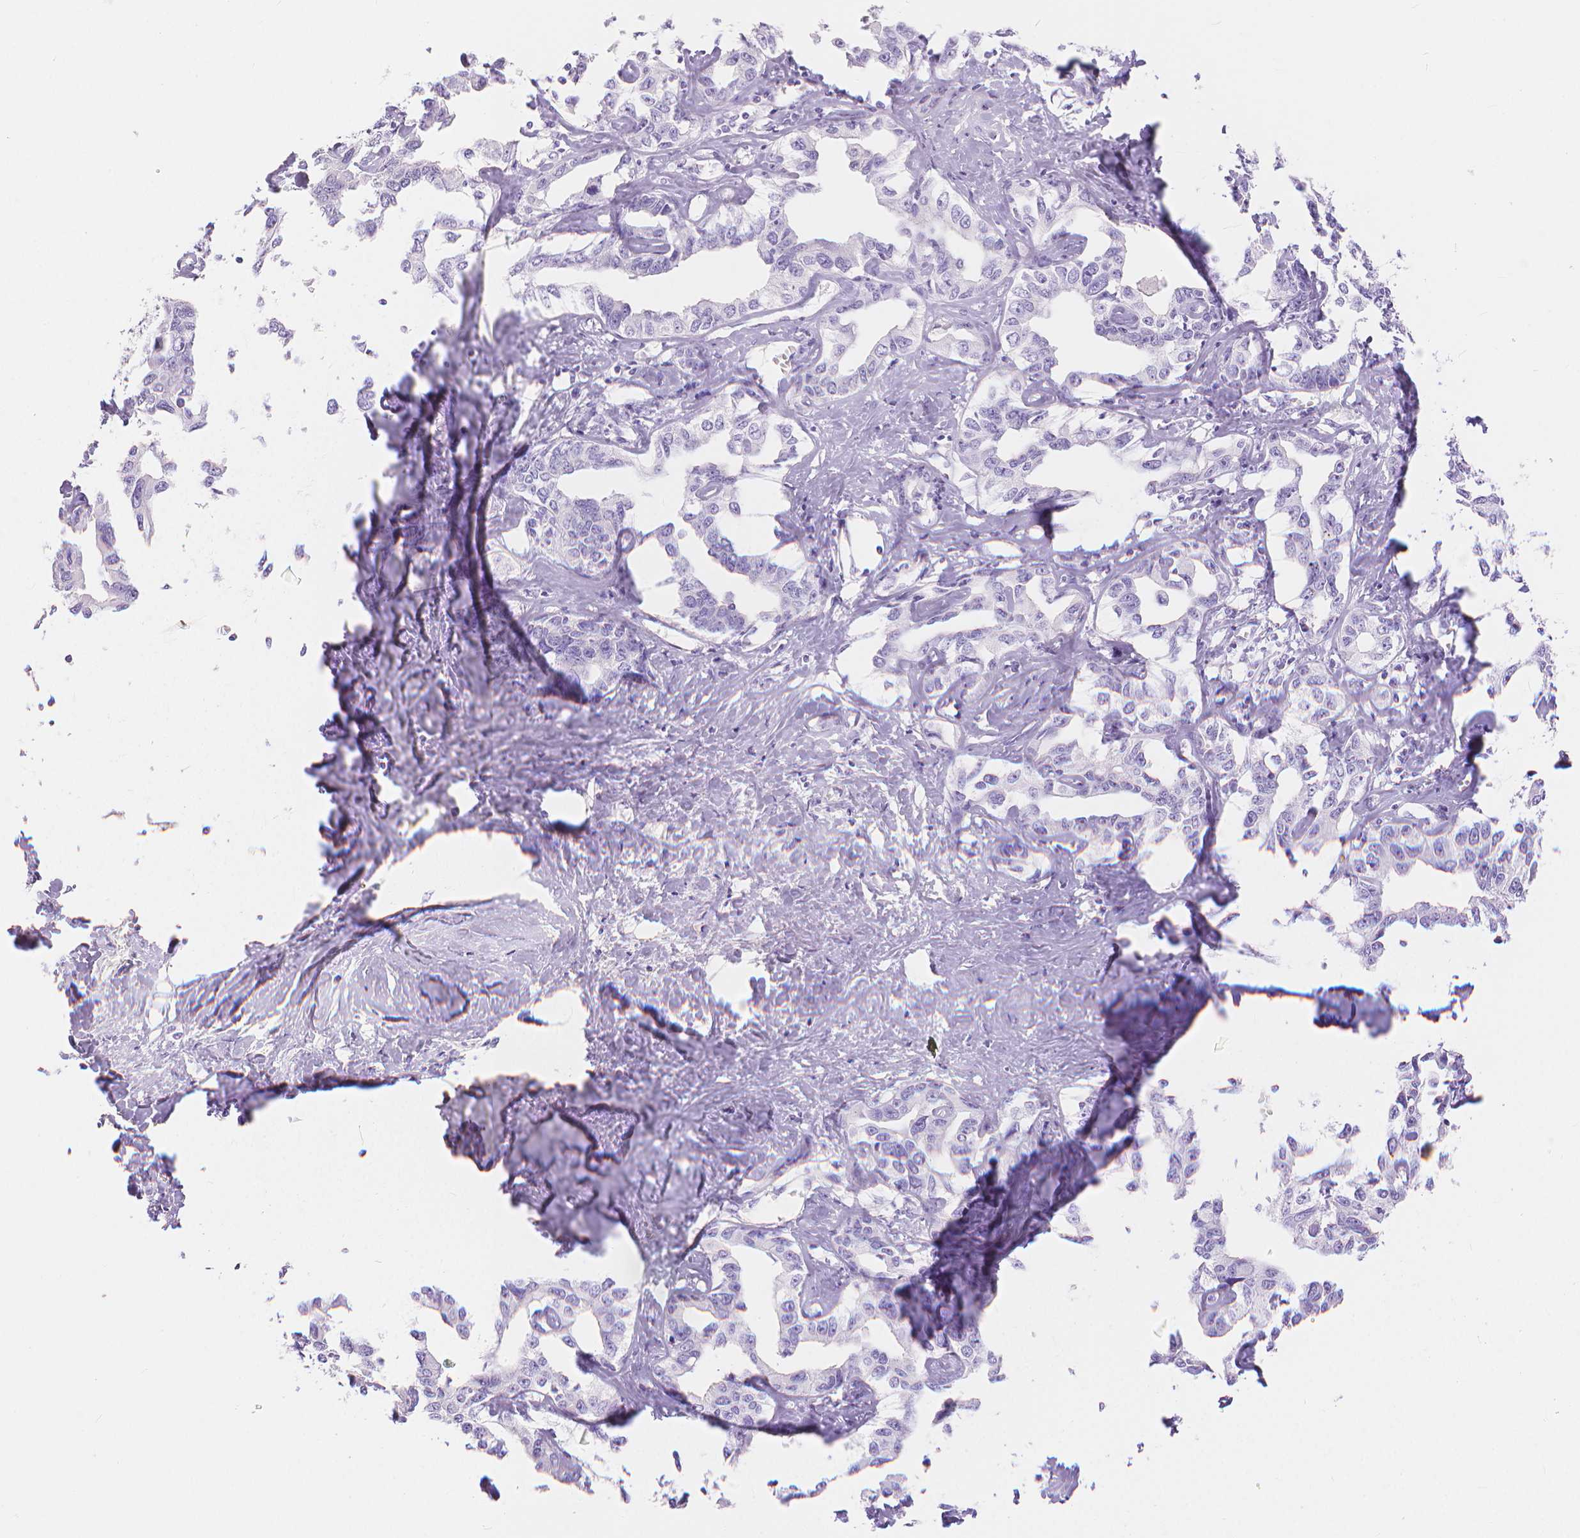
{"staining": {"intensity": "negative", "quantity": "none", "location": "none"}, "tissue": "liver cancer", "cell_type": "Tumor cells", "image_type": "cancer", "snomed": [{"axis": "morphology", "description": "Cholangiocarcinoma"}, {"axis": "topography", "description": "Liver"}], "caption": "Immunohistochemical staining of human cholangiocarcinoma (liver) reveals no significant expression in tumor cells.", "gene": "SLC27A5", "patient": {"sex": "male", "age": 59}}